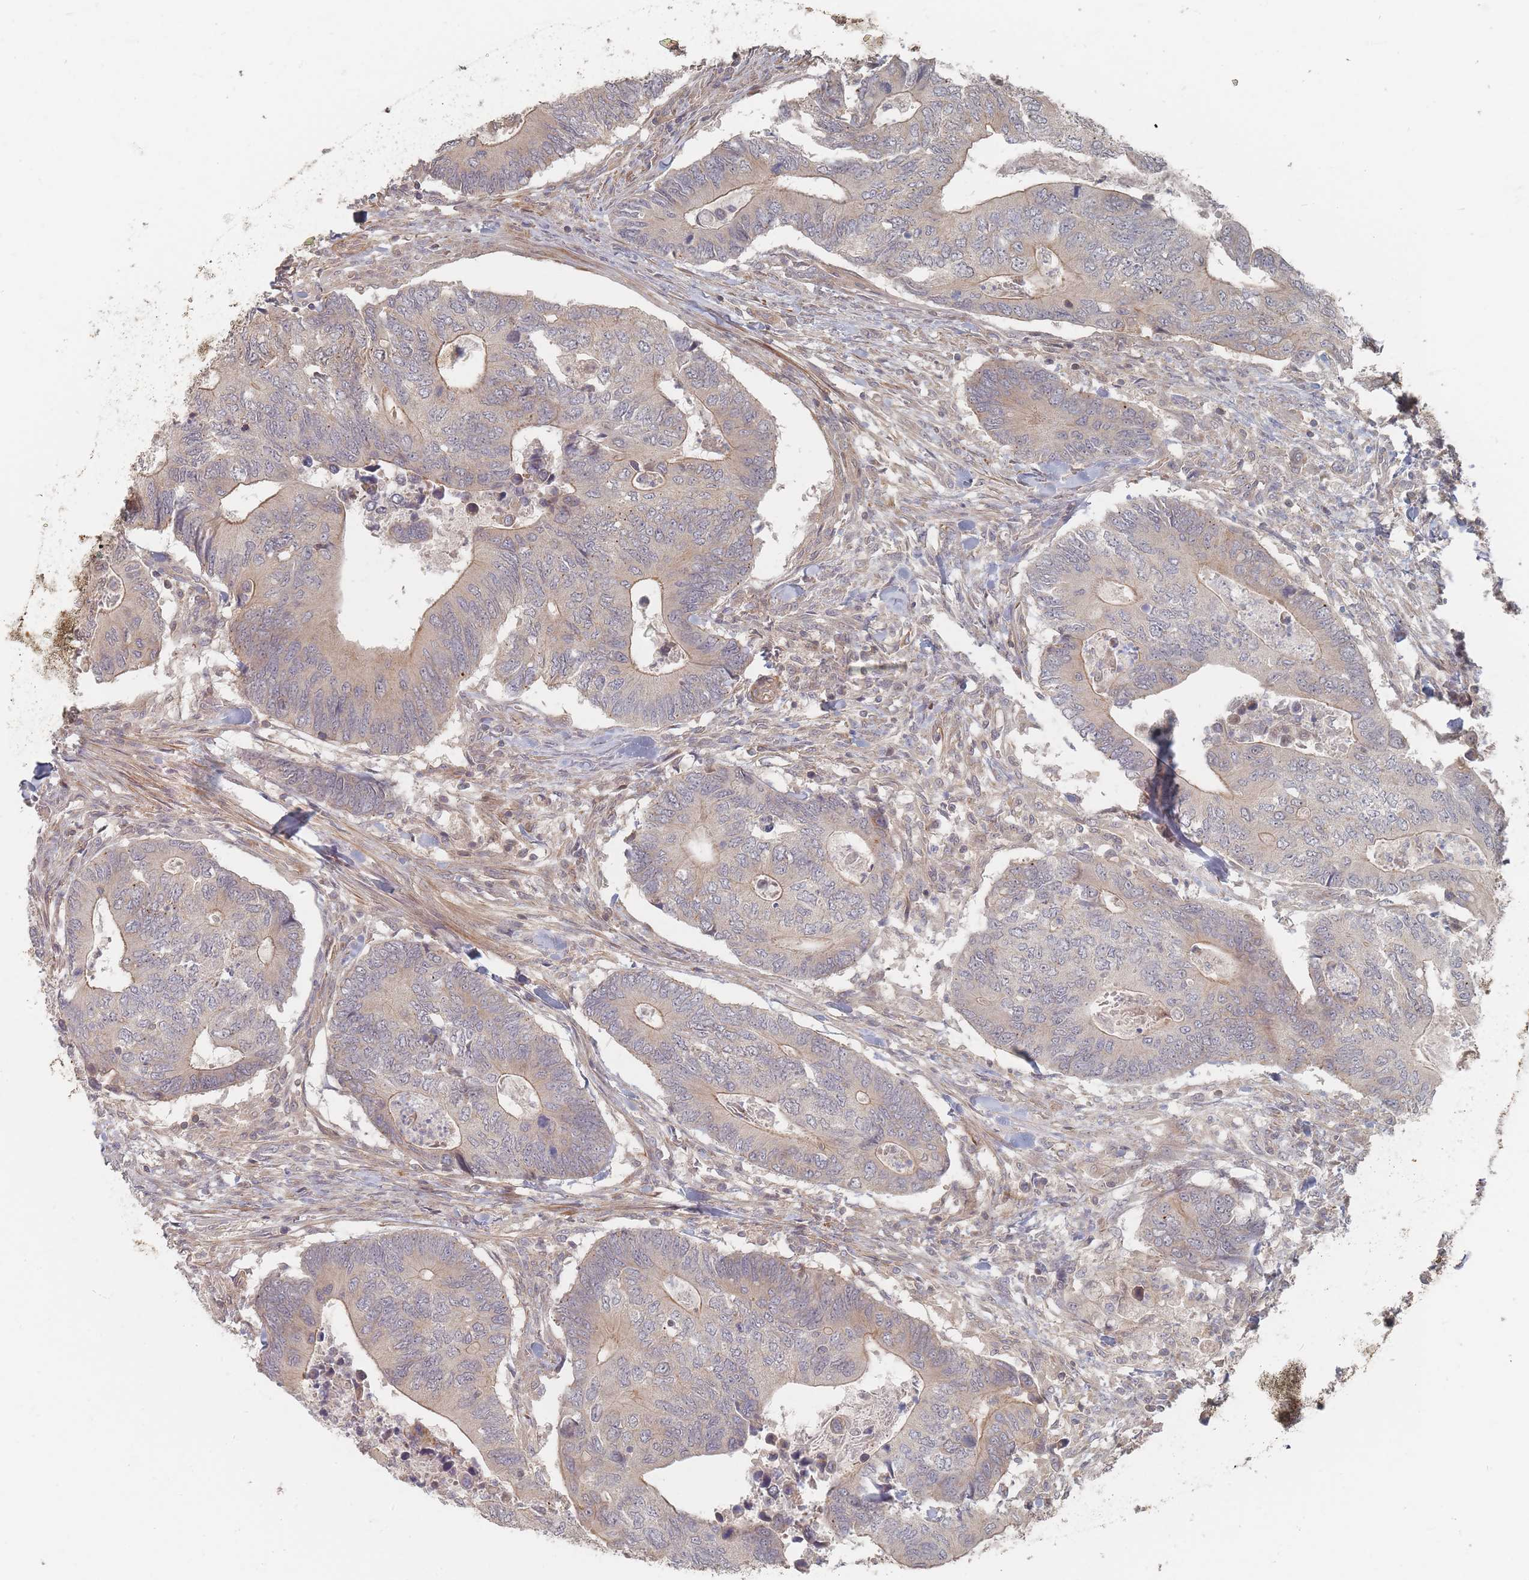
{"staining": {"intensity": "weak", "quantity": "25%-75%", "location": "cytoplasmic/membranous"}, "tissue": "colorectal cancer", "cell_type": "Tumor cells", "image_type": "cancer", "snomed": [{"axis": "morphology", "description": "Adenocarcinoma, NOS"}, {"axis": "topography", "description": "Colon"}], "caption": "Weak cytoplasmic/membranous positivity is present in approximately 25%-75% of tumor cells in colorectal cancer.", "gene": "GLE1", "patient": {"sex": "male", "age": 87}}